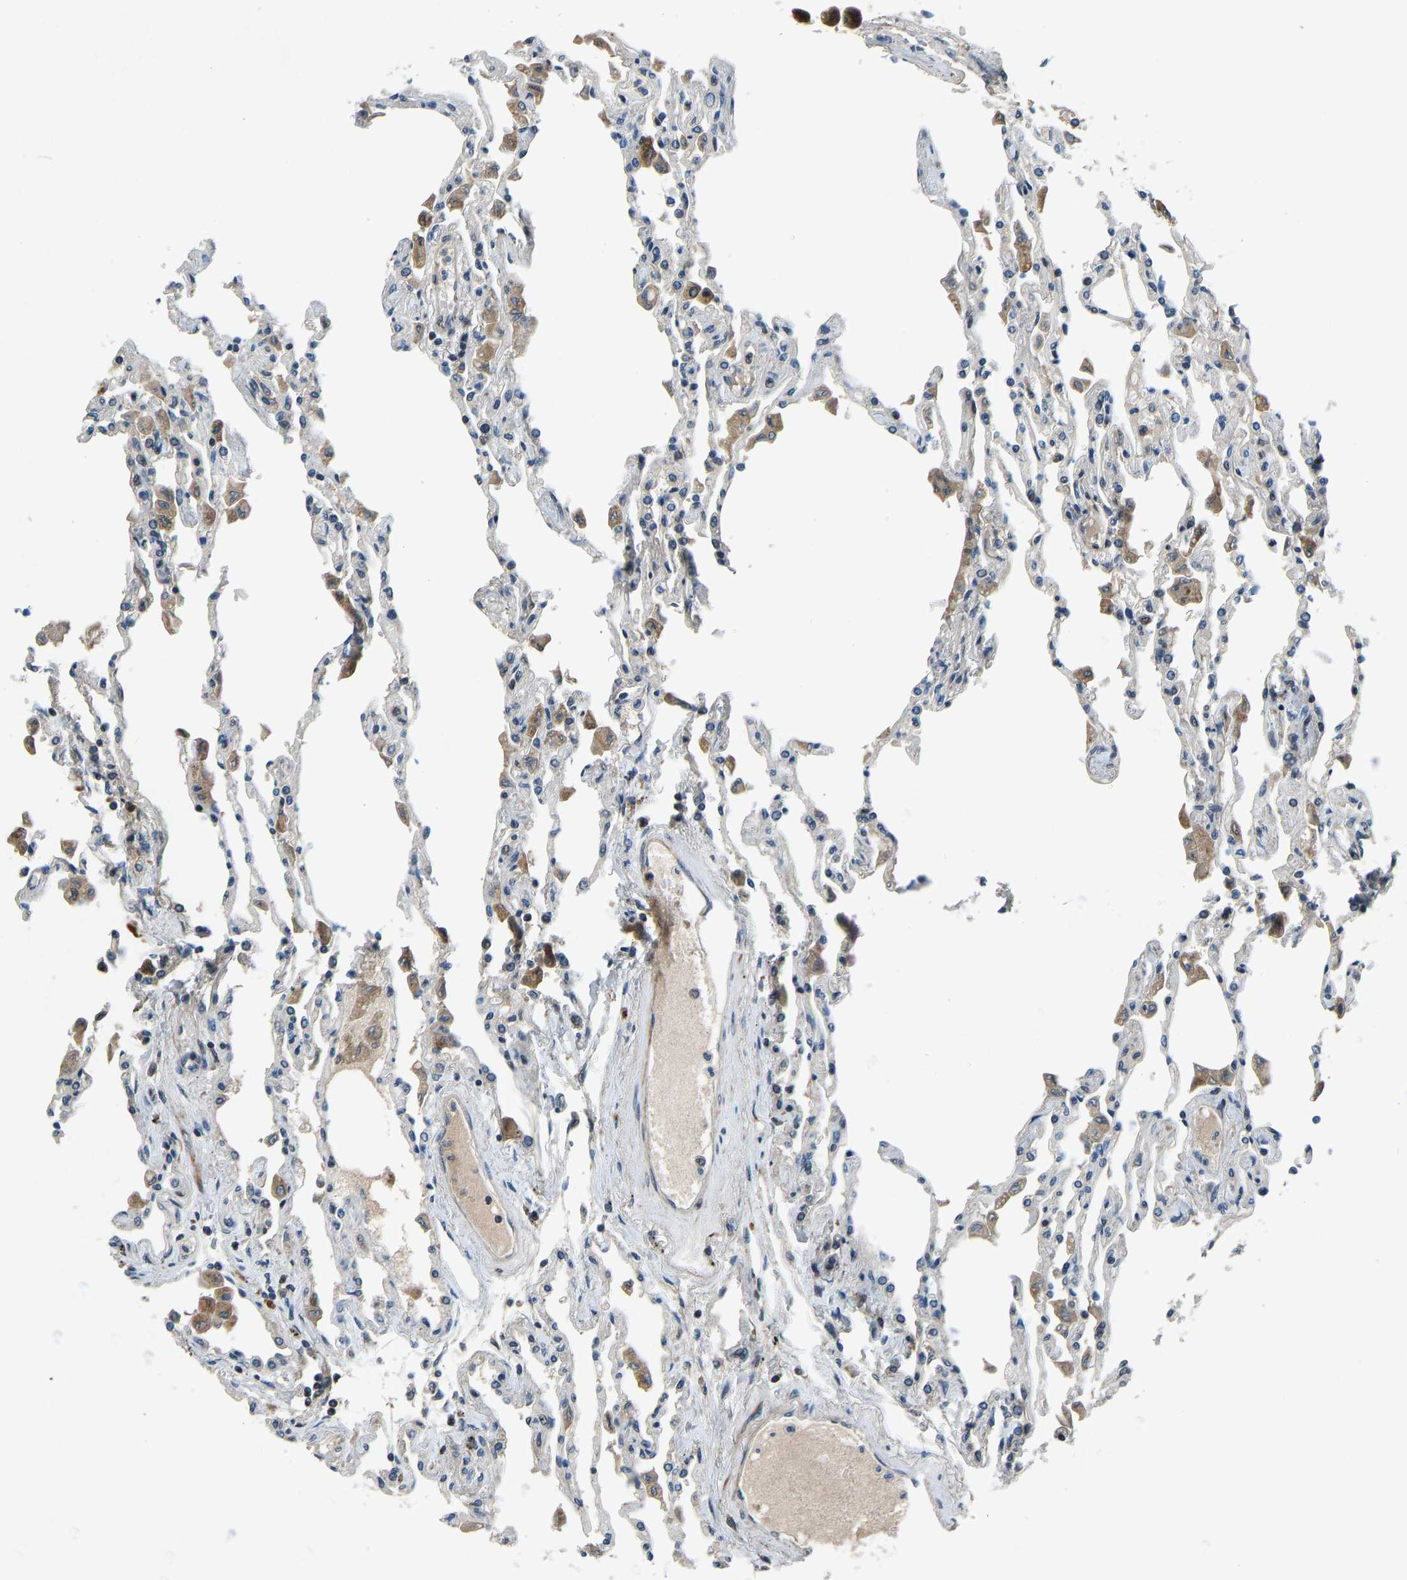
{"staining": {"intensity": "negative", "quantity": "none", "location": "none"}, "tissue": "lung", "cell_type": "Alveolar cells", "image_type": "normal", "snomed": [{"axis": "morphology", "description": "Normal tissue, NOS"}, {"axis": "topography", "description": "Bronchus"}, {"axis": "topography", "description": "Lung"}], "caption": "The immunohistochemistry (IHC) histopathology image has no significant staining in alveolar cells of lung.", "gene": "RLIM", "patient": {"sex": "female", "age": 49}}